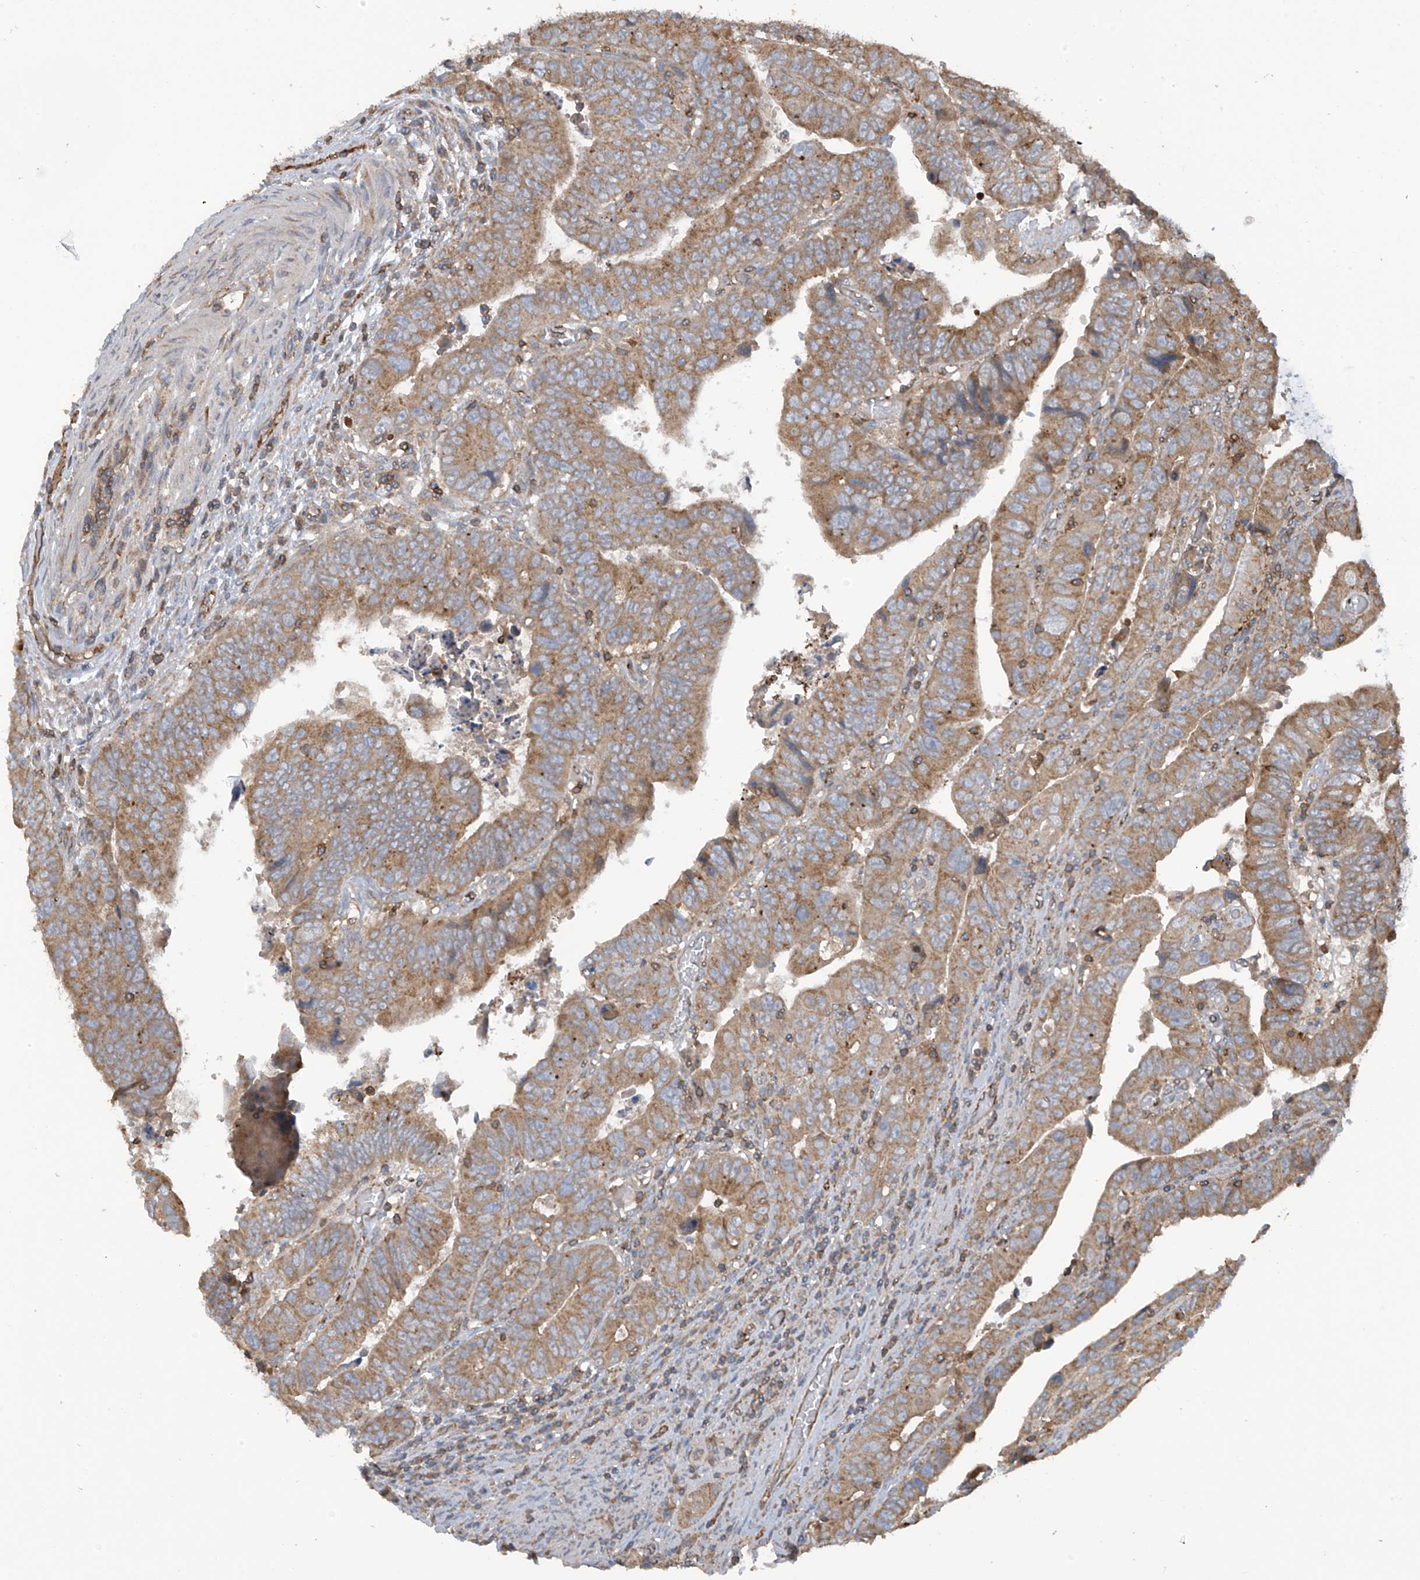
{"staining": {"intensity": "moderate", "quantity": ">75%", "location": "cytoplasmic/membranous"}, "tissue": "colorectal cancer", "cell_type": "Tumor cells", "image_type": "cancer", "snomed": [{"axis": "morphology", "description": "Normal tissue, NOS"}, {"axis": "morphology", "description": "Adenocarcinoma, NOS"}, {"axis": "topography", "description": "Rectum"}], "caption": "Tumor cells show moderate cytoplasmic/membranous expression in about >75% of cells in colorectal cancer.", "gene": "COX10", "patient": {"sex": "female", "age": 65}}